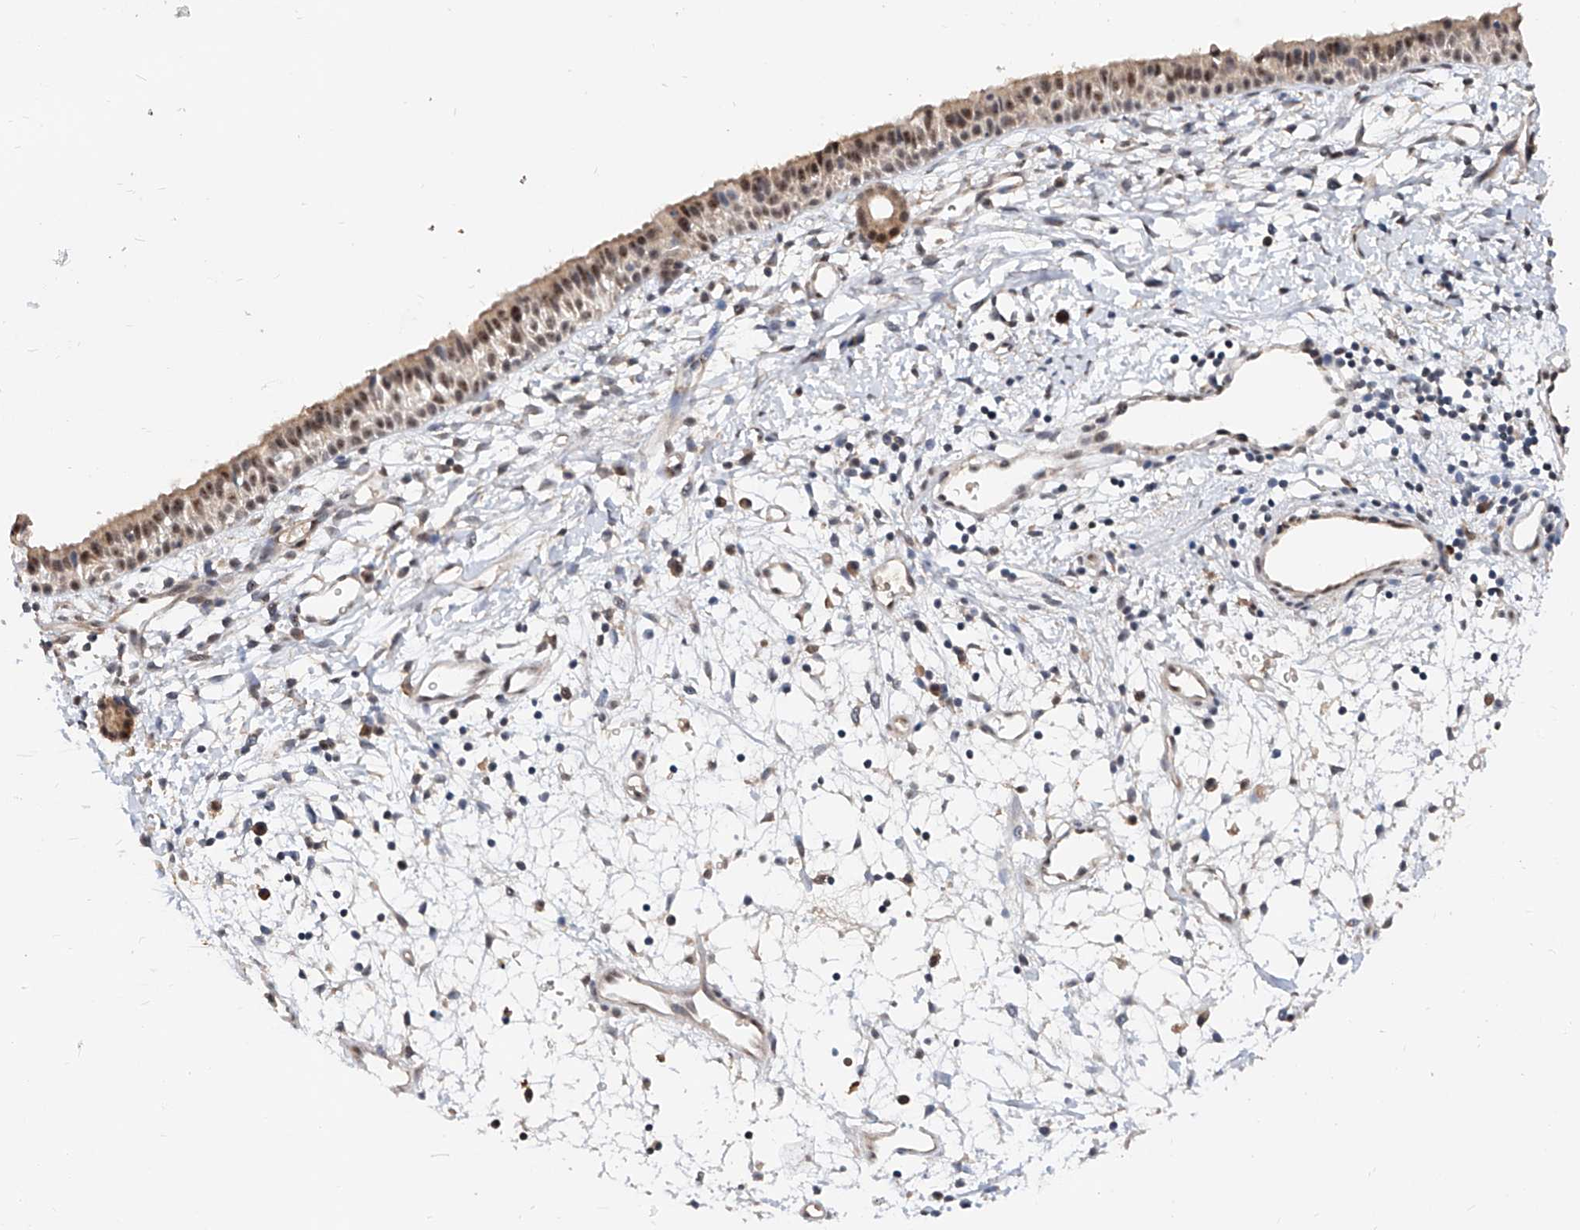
{"staining": {"intensity": "weak", "quantity": "25%-75%", "location": "cytoplasmic/membranous,nuclear"}, "tissue": "nasopharynx", "cell_type": "Respiratory epithelial cells", "image_type": "normal", "snomed": [{"axis": "morphology", "description": "Normal tissue, NOS"}, {"axis": "topography", "description": "Nasopharynx"}], "caption": "Protein expression analysis of unremarkable nasopharynx displays weak cytoplasmic/membranous,nuclear positivity in approximately 25%-75% of respiratory epithelial cells.", "gene": "CARMIL3", "patient": {"sex": "male", "age": 22}}